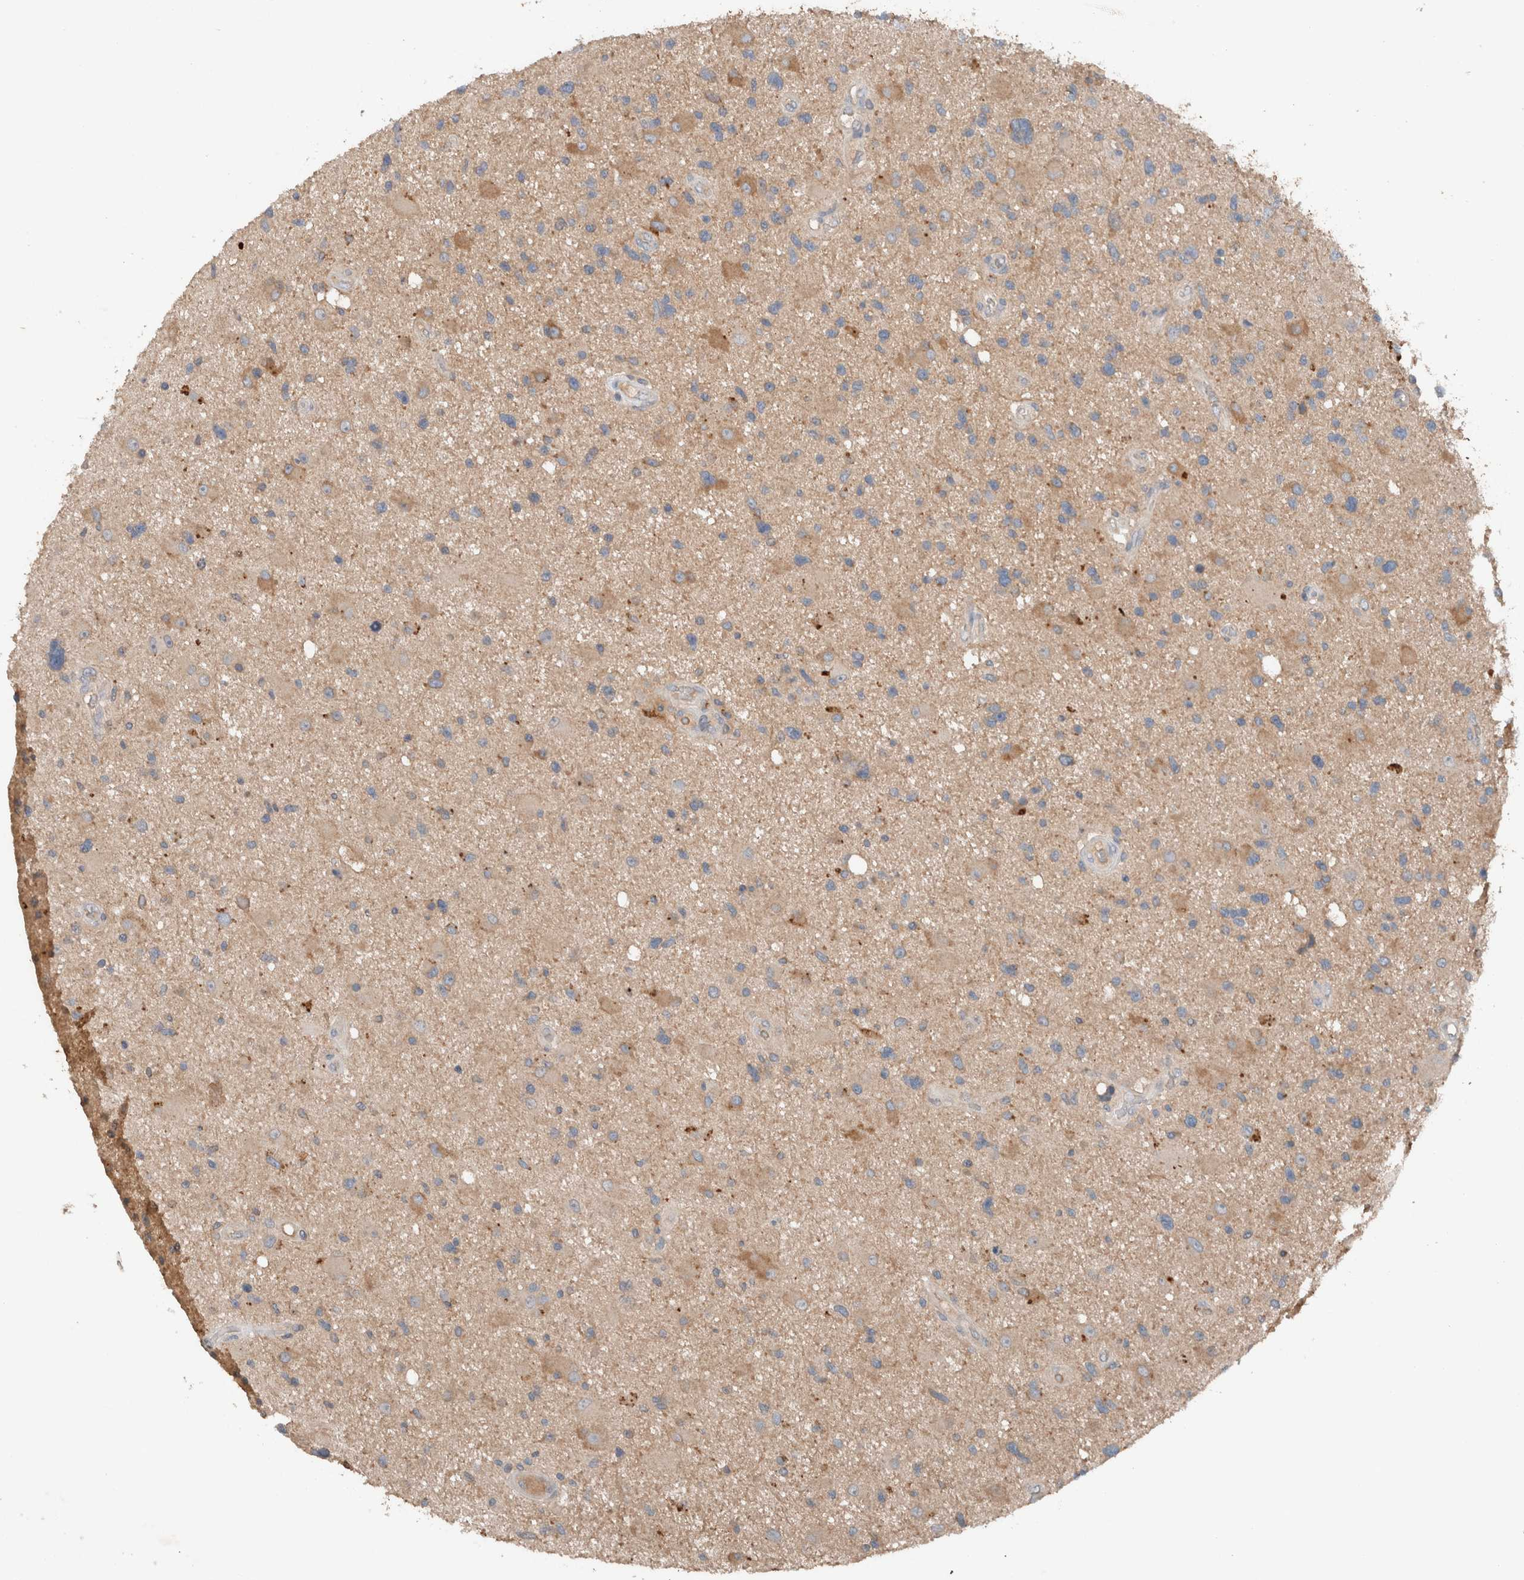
{"staining": {"intensity": "moderate", "quantity": "<25%", "location": "cytoplasmic/membranous"}, "tissue": "glioma", "cell_type": "Tumor cells", "image_type": "cancer", "snomed": [{"axis": "morphology", "description": "Glioma, malignant, High grade"}, {"axis": "topography", "description": "Brain"}], "caption": "The micrograph reveals staining of high-grade glioma (malignant), revealing moderate cytoplasmic/membranous protein positivity (brown color) within tumor cells.", "gene": "UGCG", "patient": {"sex": "male", "age": 33}}